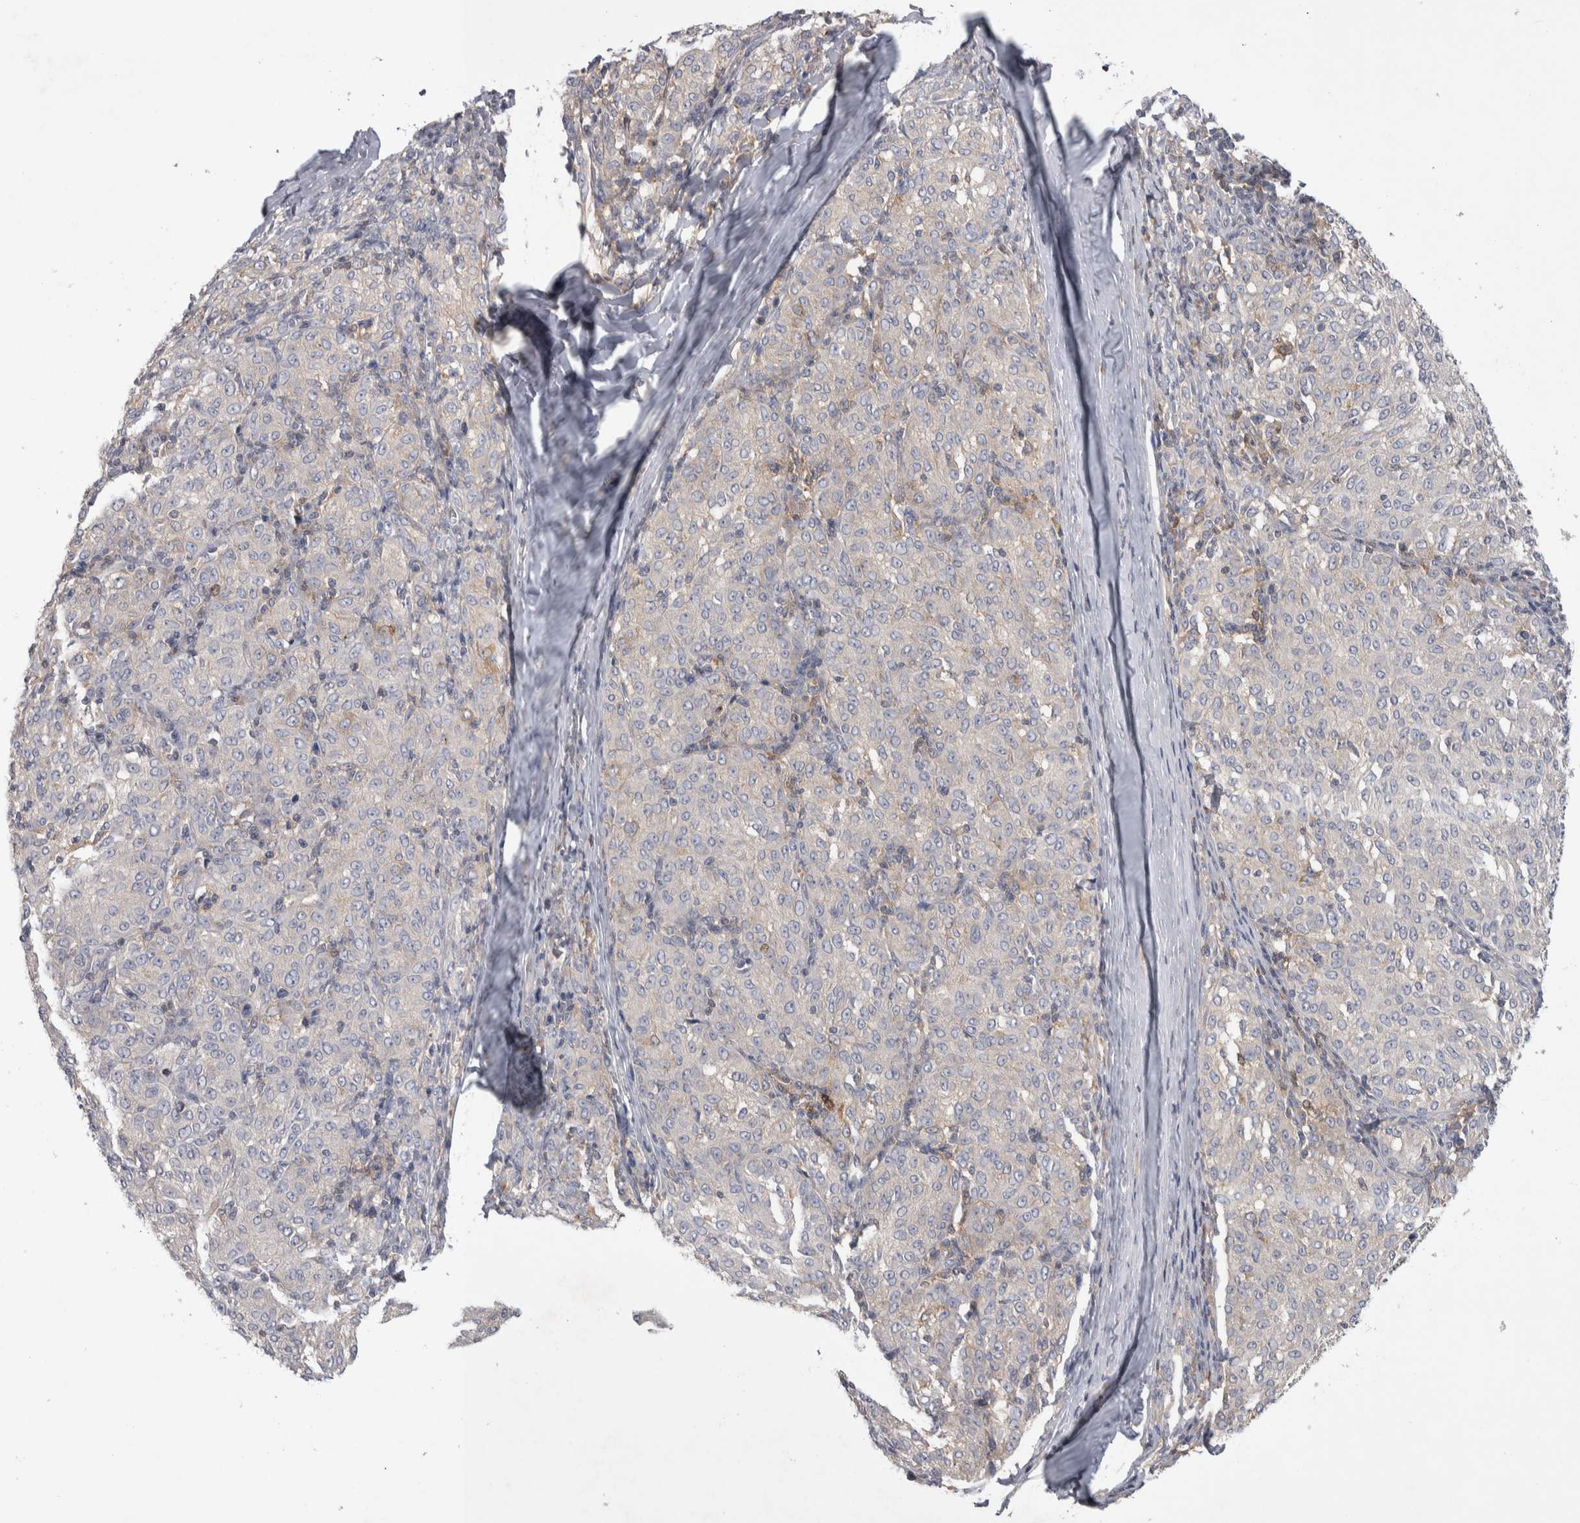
{"staining": {"intensity": "negative", "quantity": "none", "location": "none"}, "tissue": "melanoma", "cell_type": "Tumor cells", "image_type": "cancer", "snomed": [{"axis": "morphology", "description": "Malignant melanoma, NOS"}, {"axis": "topography", "description": "Skin"}], "caption": "IHC image of neoplastic tissue: melanoma stained with DAB shows no significant protein positivity in tumor cells.", "gene": "NFKB2", "patient": {"sex": "female", "age": 72}}